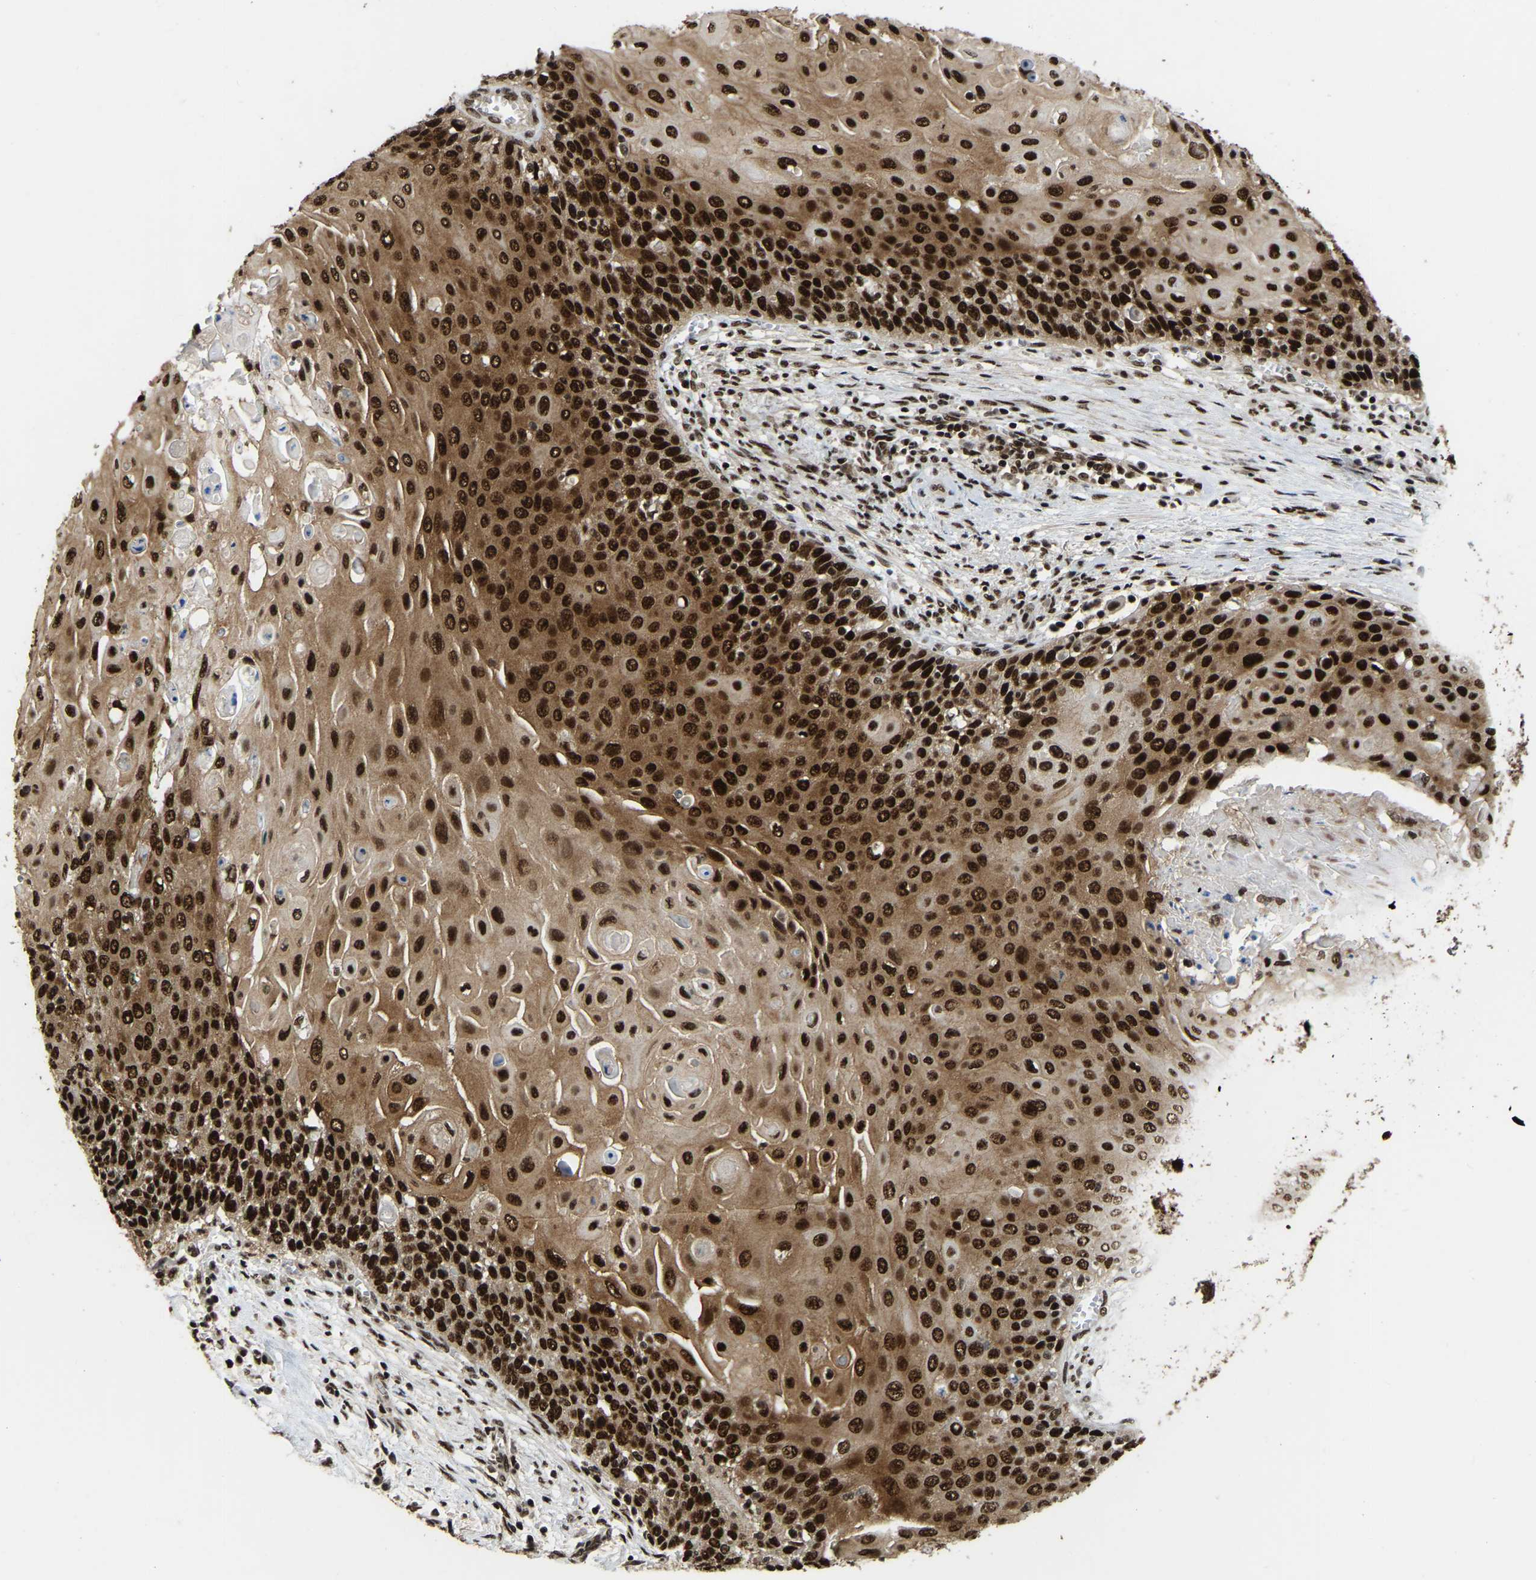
{"staining": {"intensity": "strong", "quantity": ">75%", "location": "cytoplasmic/membranous,nuclear"}, "tissue": "cervical cancer", "cell_type": "Tumor cells", "image_type": "cancer", "snomed": [{"axis": "morphology", "description": "Squamous cell carcinoma, NOS"}, {"axis": "topography", "description": "Cervix"}], "caption": "This histopathology image shows cervical squamous cell carcinoma stained with immunohistochemistry (IHC) to label a protein in brown. The cytoplasmic/membranous and nuclear of tumor cells show strong positivity for the protein. Nuclei are counter-stained blue.", "gene": "TBL1XR1", "patient": {"sex": "female", "age": 39}}